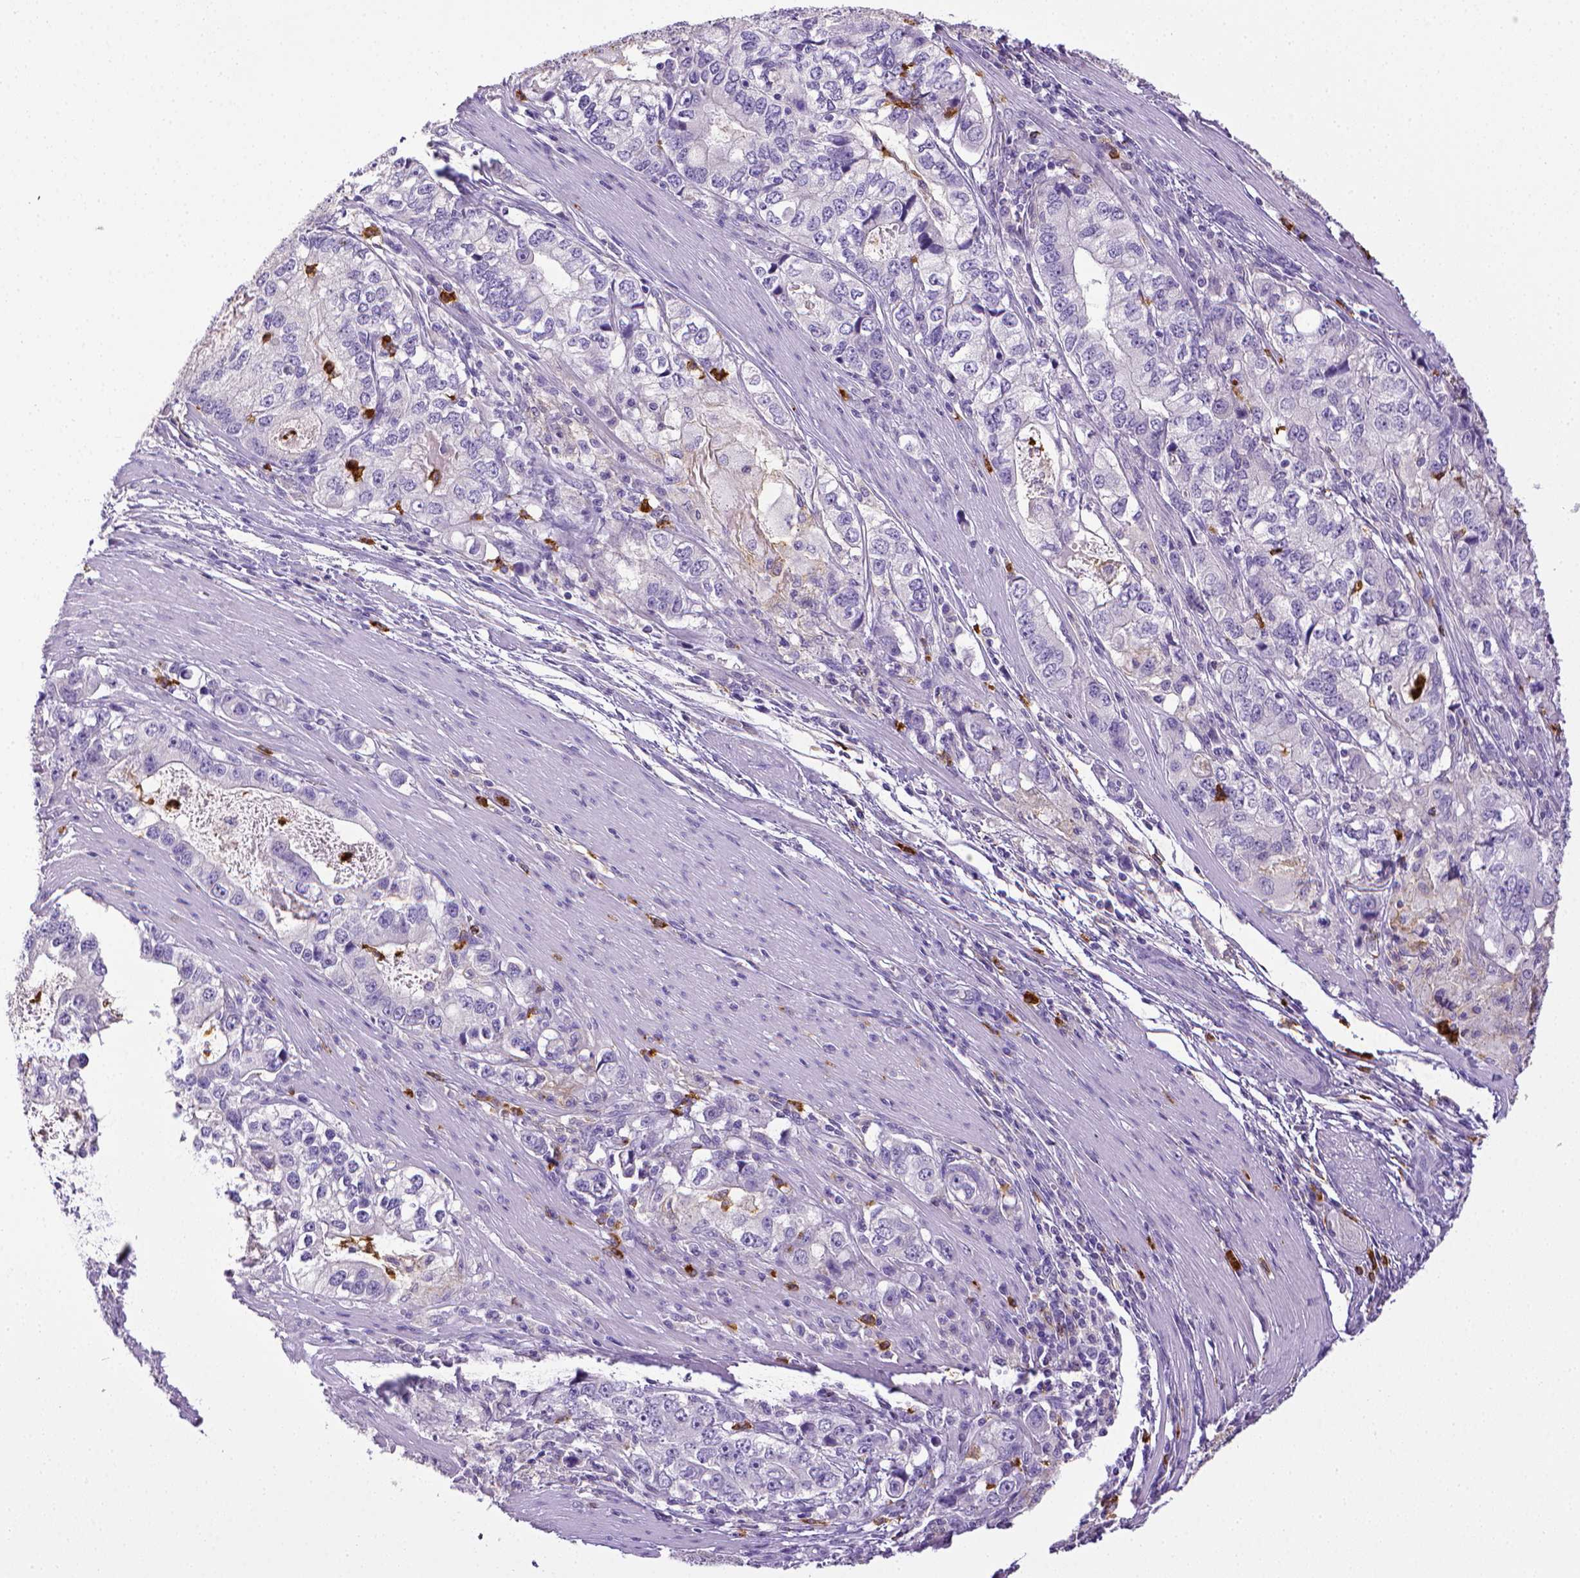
{"staining": {"intensity": "negative", "quantity": "none", "location": "none"}, "tissue": "stomach cancer", "cell_type": "Tumor cells", "image_type": "cancer", "snomed": [{"axis": "morphology", "description": "Adenocarcinoma, NOS"}, {"axis": "topography", "description": "Stomach, lower"}], "caption": "The micrograph demonstrates no staining of tumor cells in adenocarcinoma (stomach).", "gene": "ITGAM", "patient": {"sex": "female", "age": 72}}